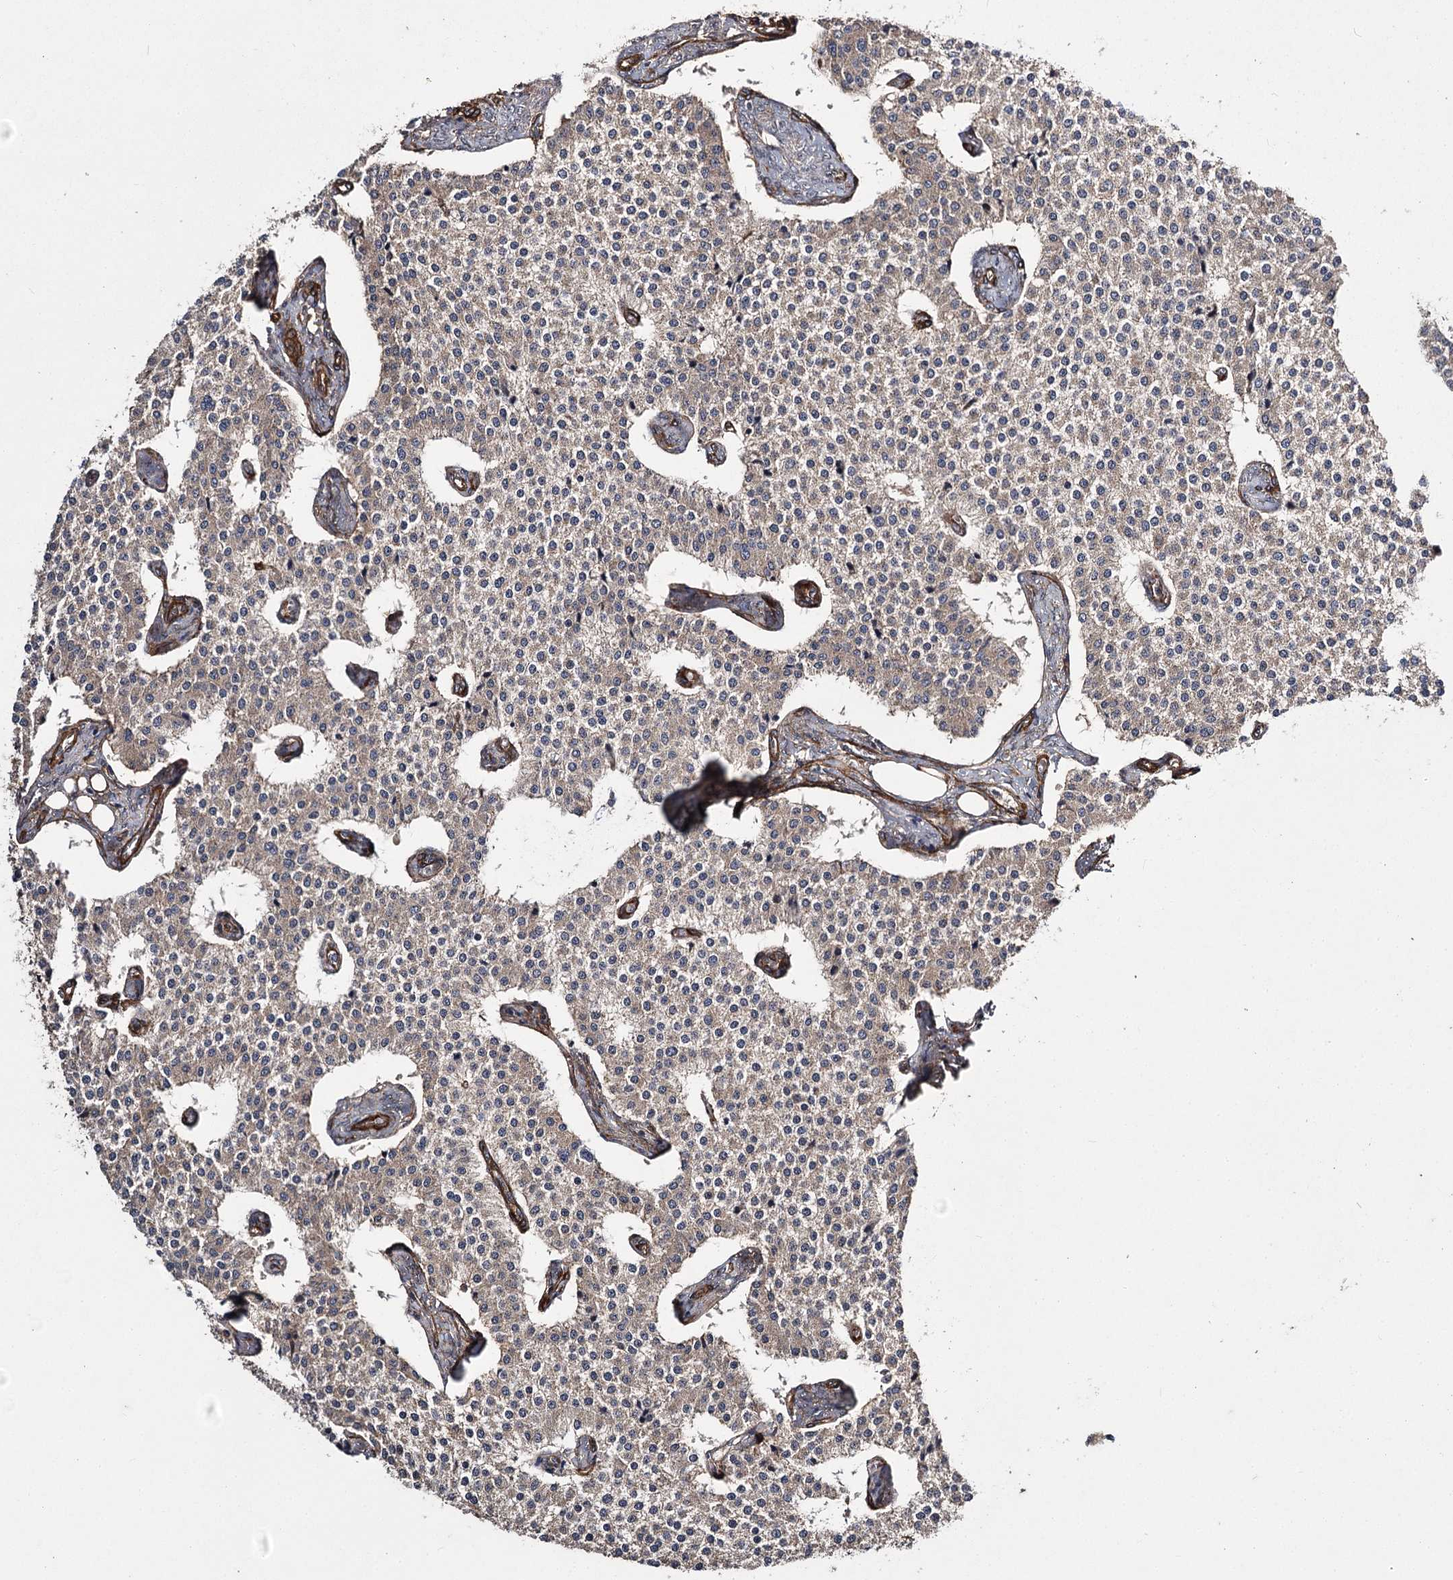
{"staining": {"intensity": "weak", "quantity": "<25%", "location": "cytoplasmic/membranous"}, "tissue": "carcinoid", "cell_type": "Tumor cells", "image_type": "cancer", "snomed": [{"axis": "morphology", "description": "Carcinoid, malignant, NOS"}, {"axis": "topography", "description": "Colon"}], "caption": "This histopathology image is of carcinoid stained with immunohistochemistry (IHC) to label a protein in brown with the nuclei are counter-stained blue. There is no expression in tumor cells.", "gene": "MYO1C", "patient": {"sex": "female", "age": 52}}